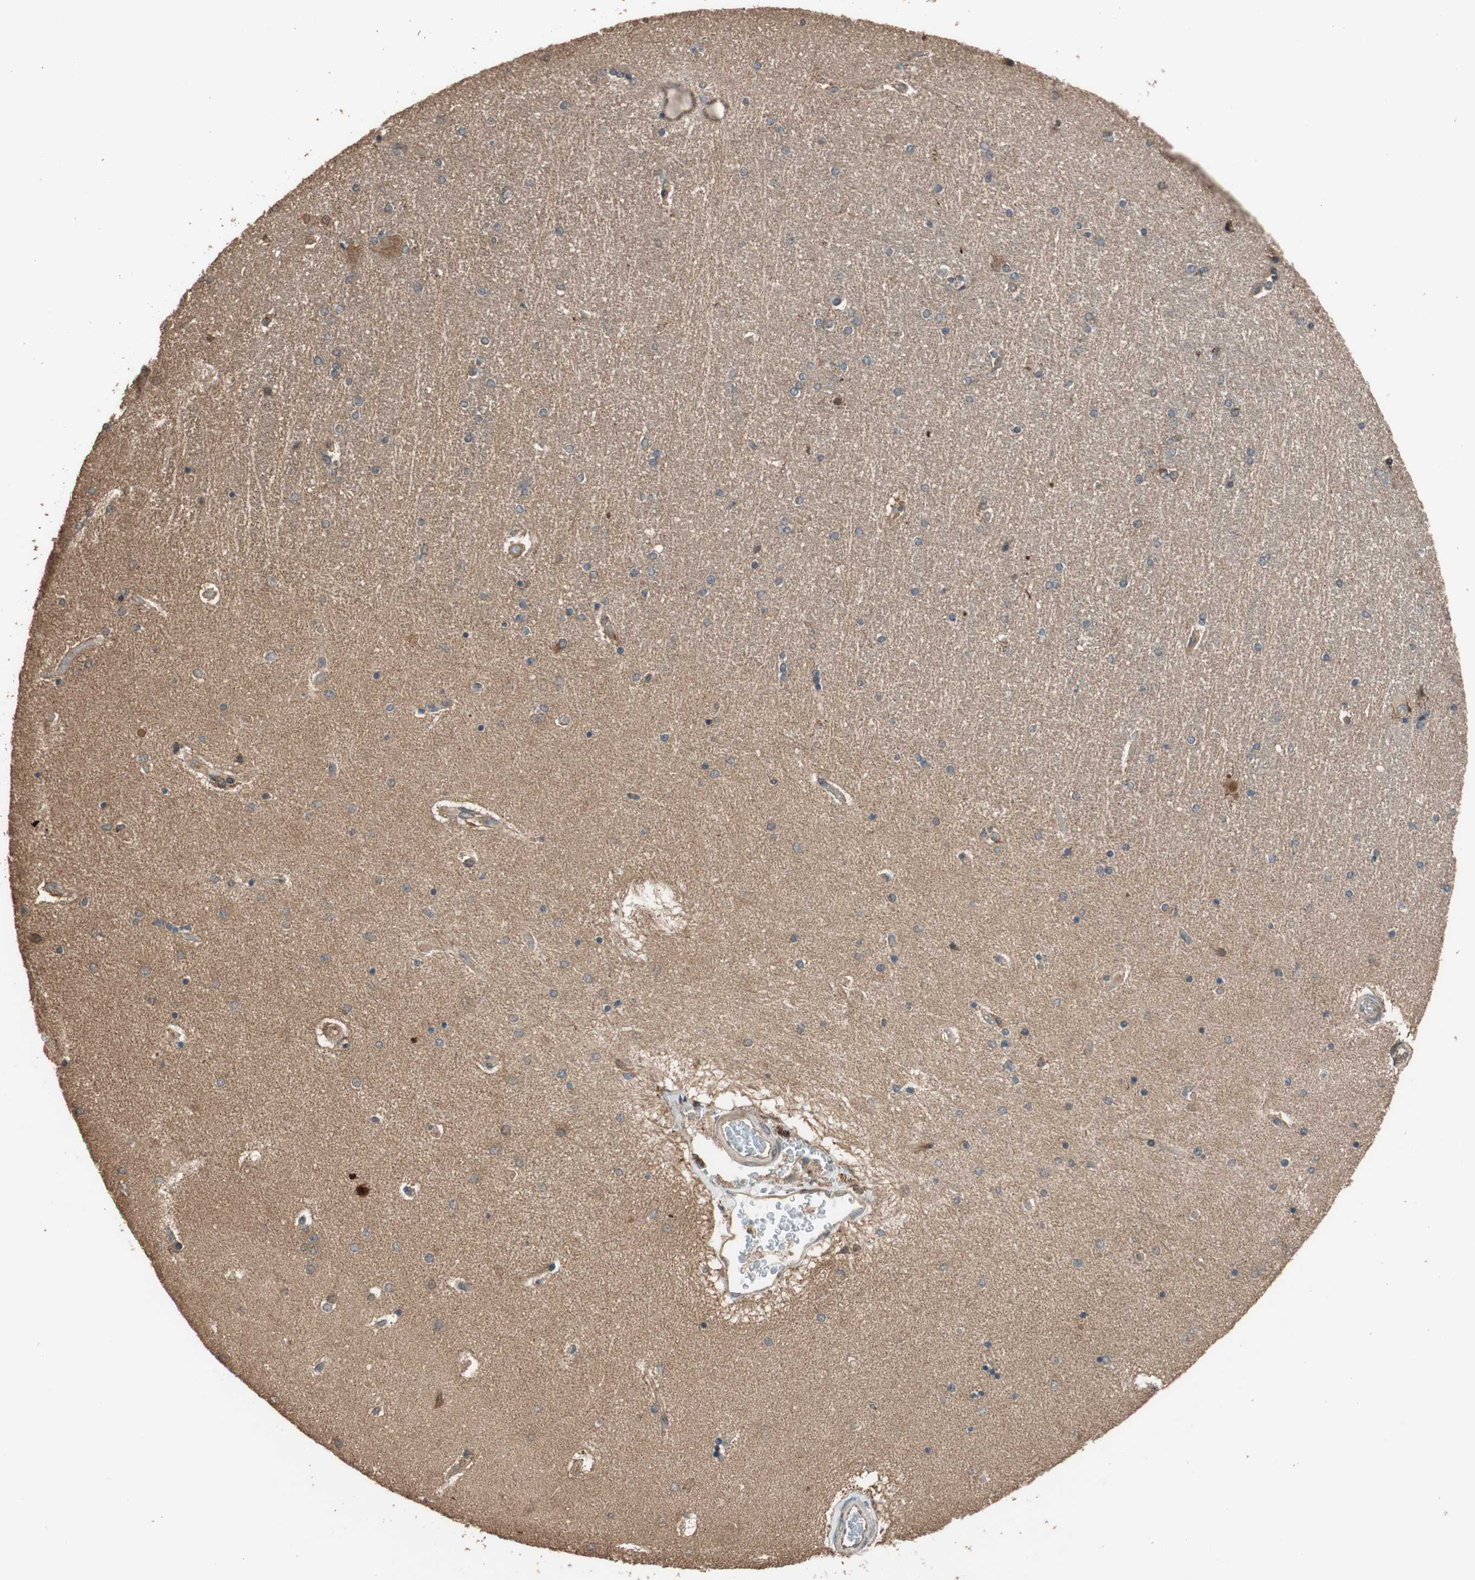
{"staining": {"intensity": "moderate", "quantity": "<25%", "location": "cytoplasmic/membranous"}, "tissue": "hippocampus", "cell_type": "Glial cells", "image_type": "normal", "snomed": [{"axis": "morphology", "description": "Normal tissue, NOS"}, {"axis": "topography", "description": "Hippocampus"}], "caption": "Hippocampus stained with IHC demonstrates moderate cytoplasmic/membranous staining in approximately <25% of glial cells.", "gene": "MST1R", "patient": {"sex": "female", "age": 54}}